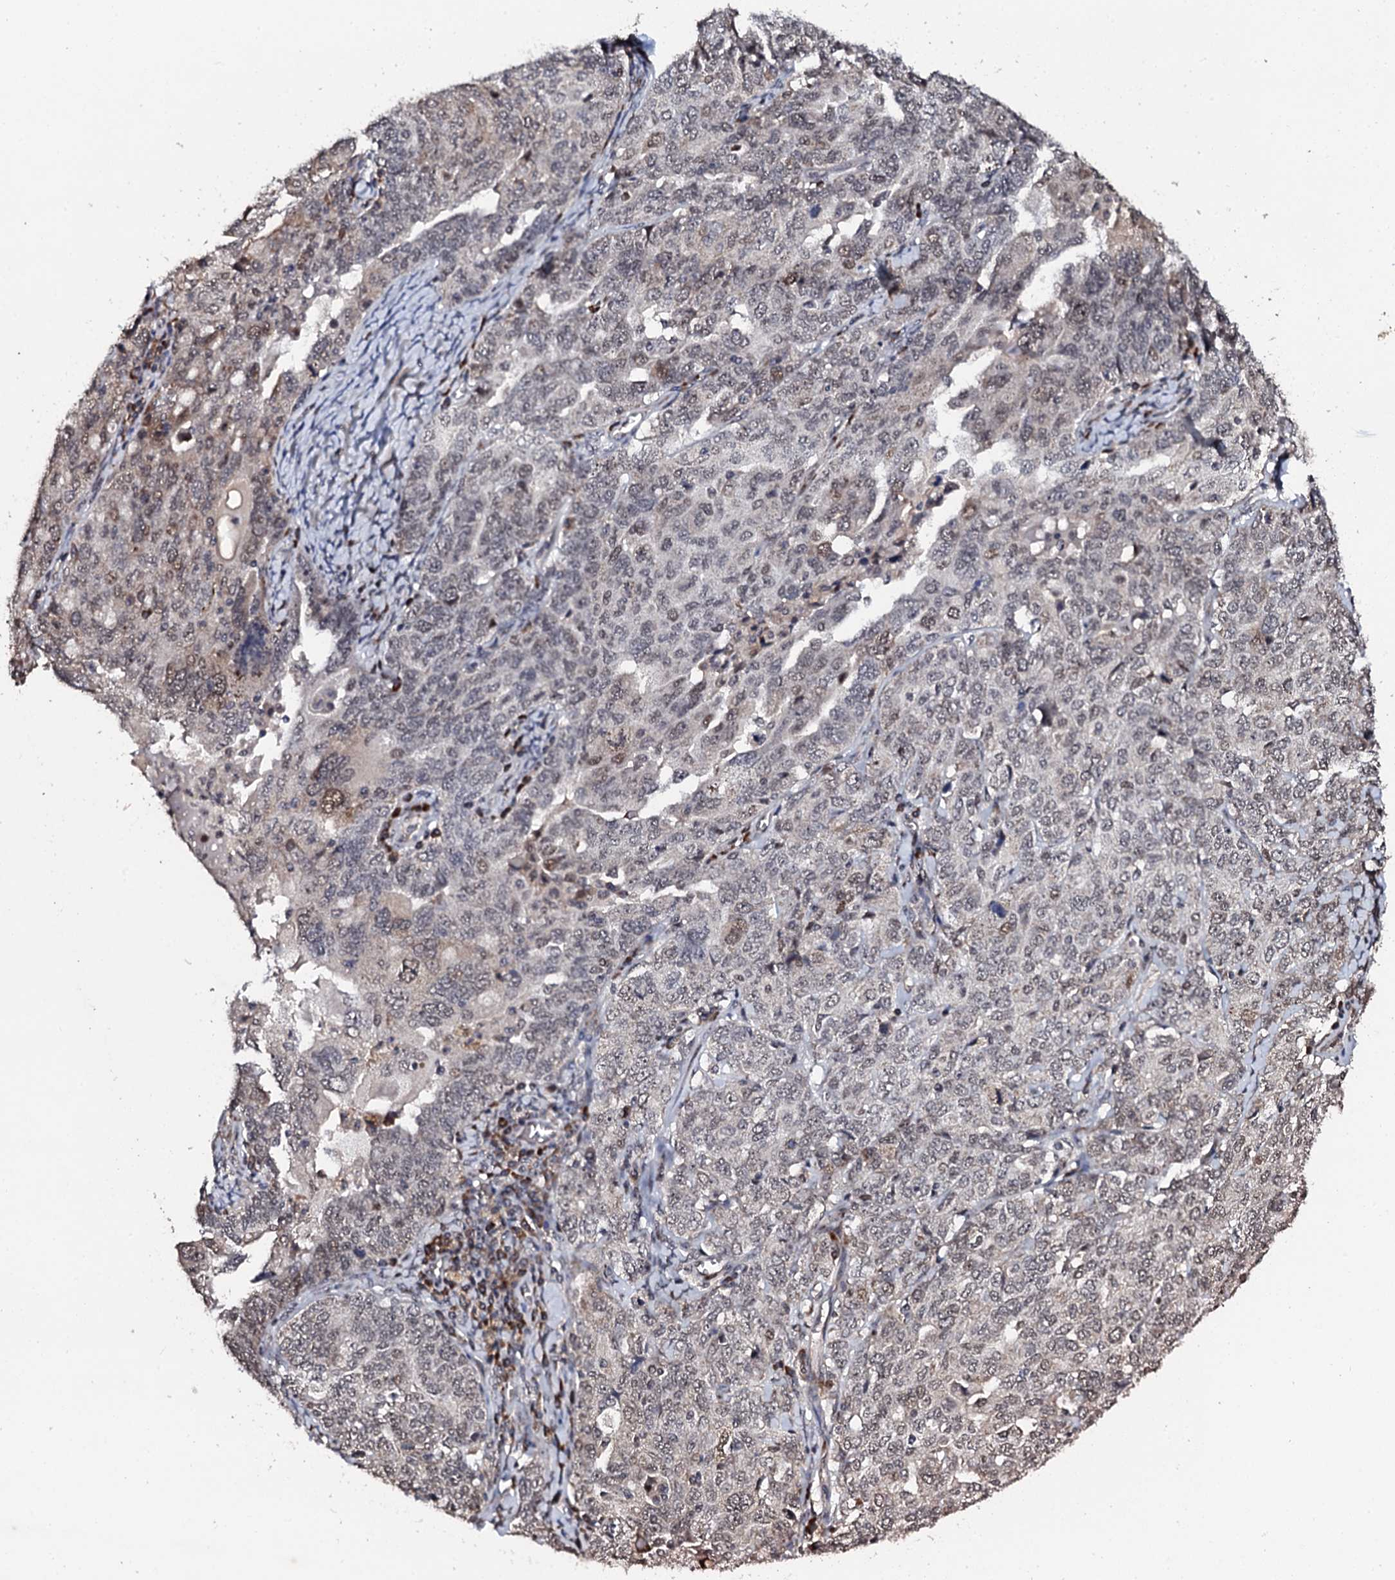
{"staining": {"intensity": "weak", "quantity": "<25%", "location": "nuclear"}, "tissue": "ovarian cancer", "cell_type": "Tumor cells", "image_type": "cancer", "snomed": [{"axis": "morphology", "description": "Carcinoma, endometroid"}, {"axis": "topography", "description": "Ovary"}], "caption": "The IHC image has no significant expression in tumor cells of ovarian cancer tissue. The staining was performed using DAB to visualize the protein expression in brown, while the nuclei were stained in blue with hematoxylin (Magnification: 20x).", "gene": "FAM111A", "patient": {"sex": "female", "age": 62}}